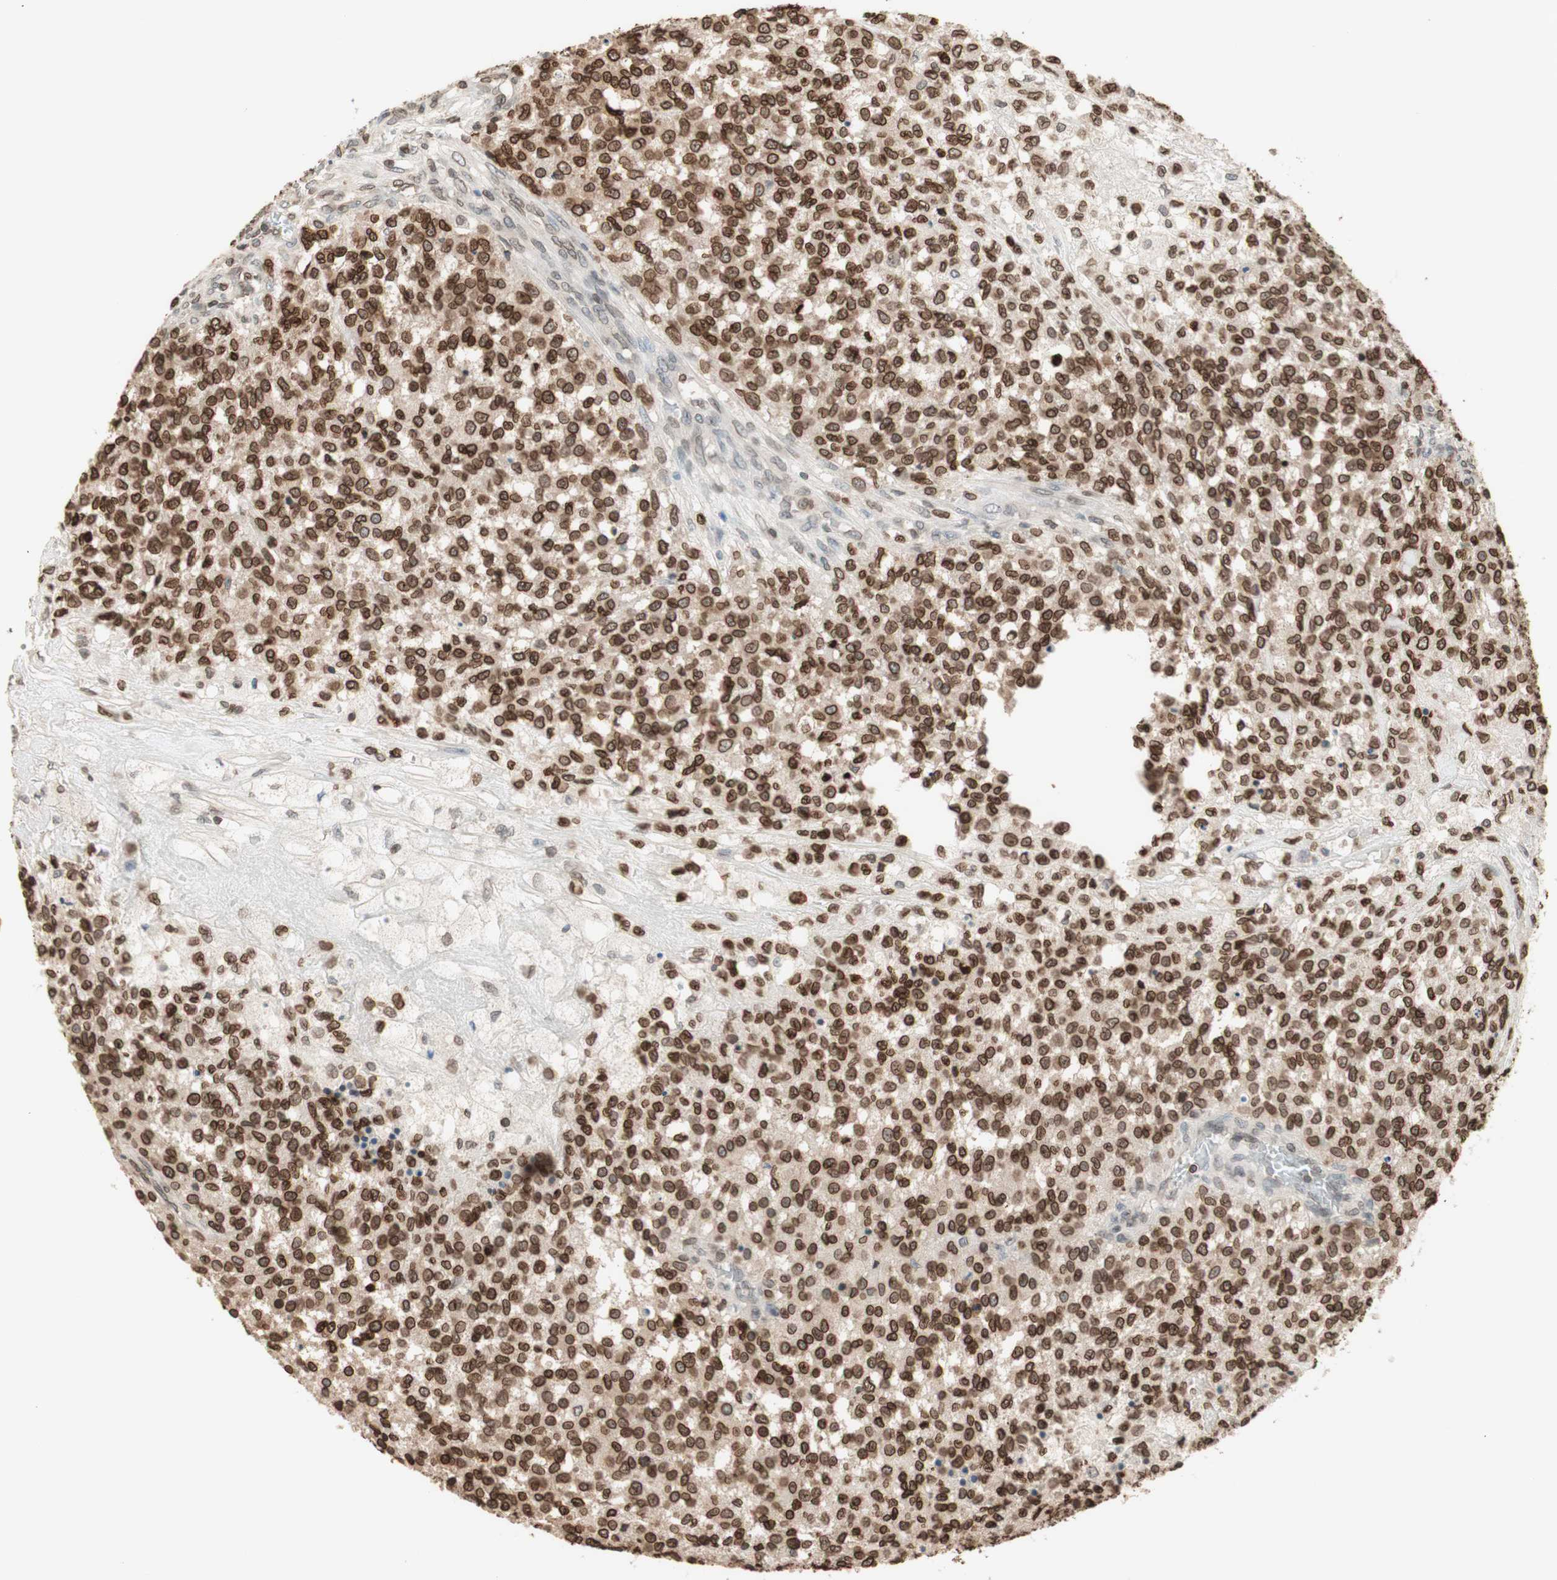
{"staining": {"intensity": "moderate", "quantity": ">75%", "location": "cytoplasmic/membranous,nuclear"}, "tissue": "testis cancer", "cell_type": "Tumor cells", "image_type": "cancer", "snomed": [{"axis": "morphology", "description": "Seminoma, NOS"}, {"axis": "topography", "description": "Testis"}], "caption": "Testis cancer stained with a protein marker exhibits moderate staining in tumor cells.", "gene": "TMPO", "patient": {"sex": "male", "age": 59}}